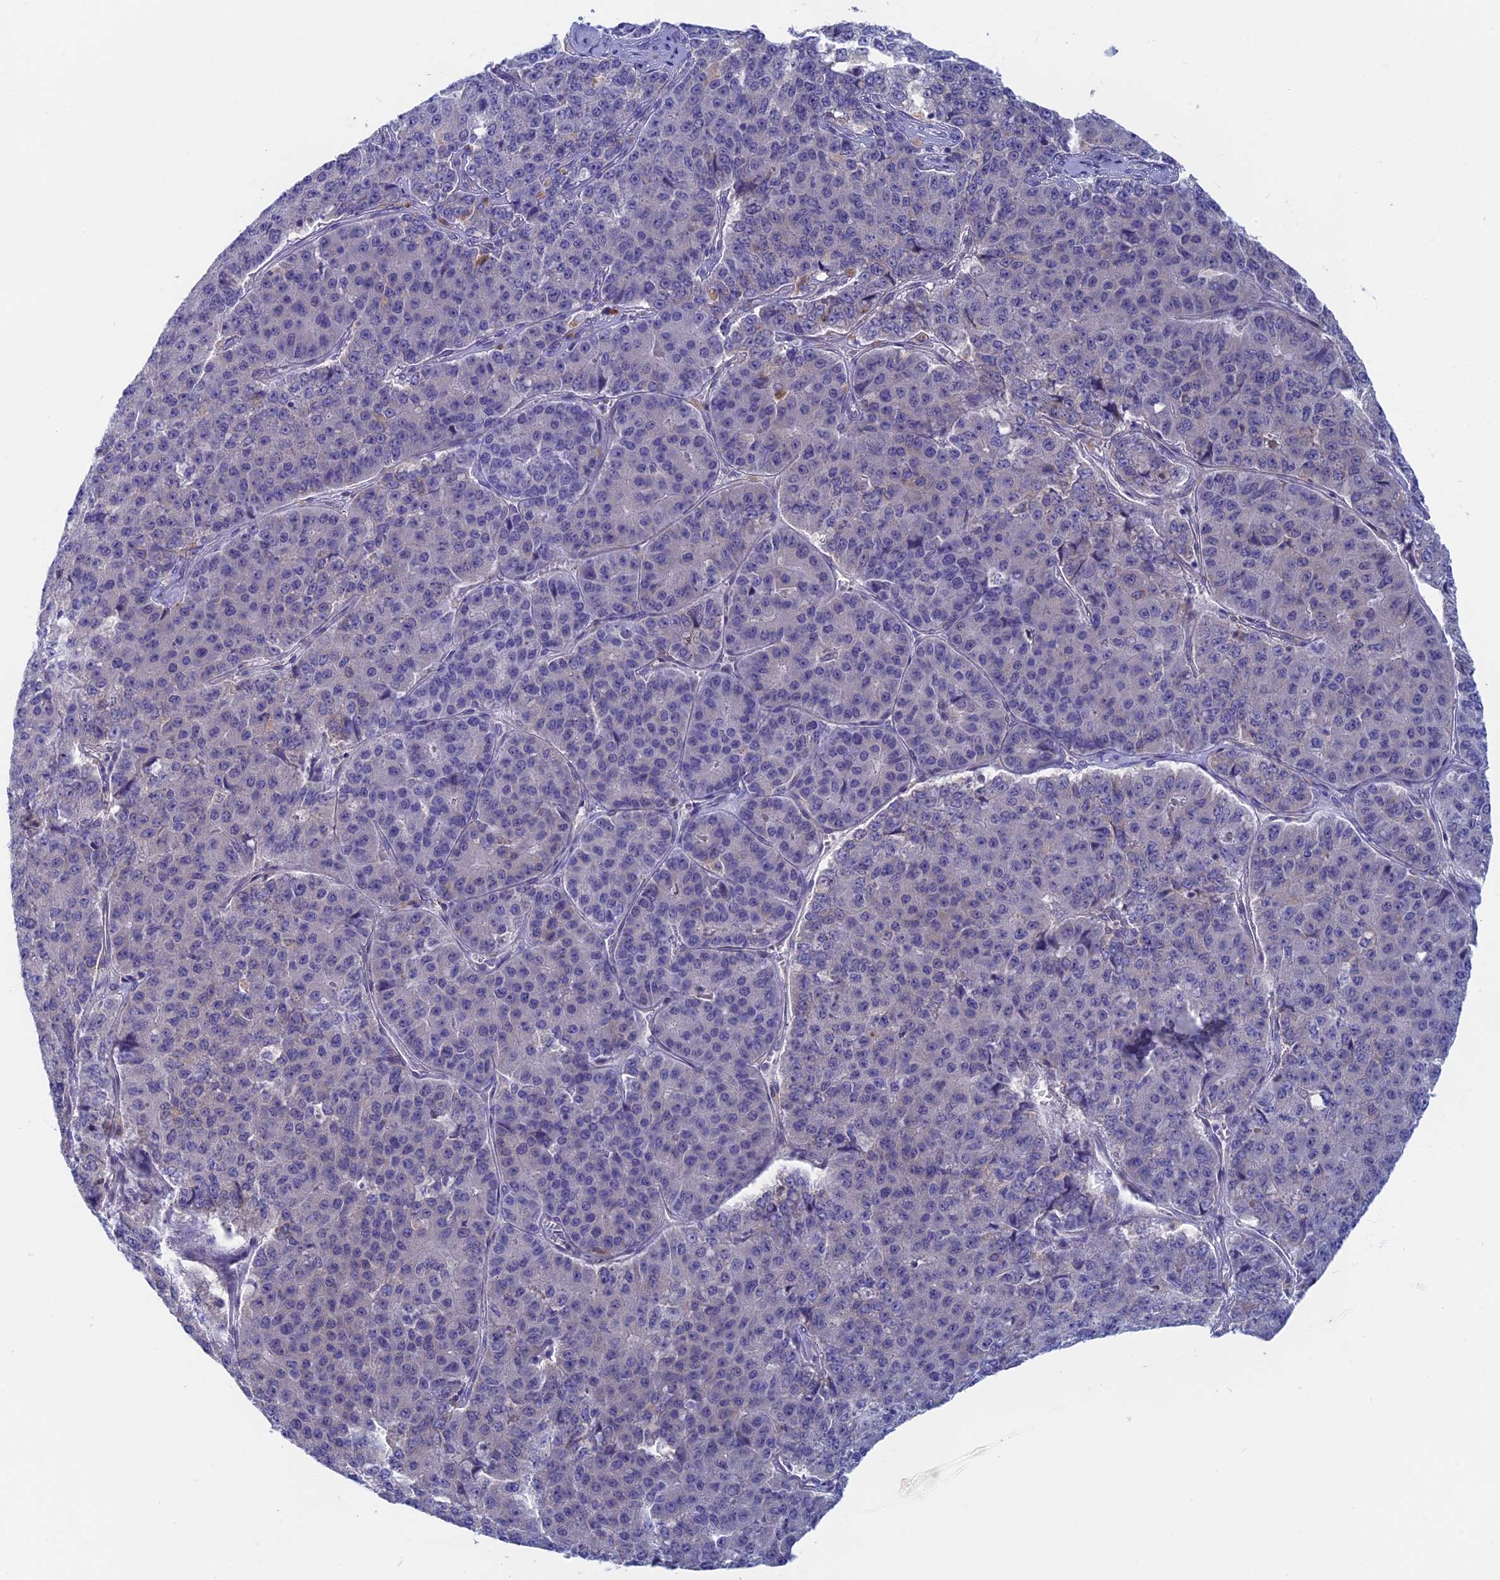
{"staining": {"intensity": "negative", "quantity": "none", "location": "none"}, "tissue": "pancreatic cancer", "cell_type": "Tumor cells", "image_type": "cancer", "snomed": [{"axis": "morphology", "description": "Adenocarcinoma, NOS"}, {"axis": "topography", "description": "Pancreas"}], "caption": "A high-resolution histopathology image shows immunohistochemistry (IHC) staining of pancreatic cancer (adenocarcinoma), which demonstrates no significant staining in tumor cells. (DAB IHC, high magnification).", "gene": "GLB1L", "patient": {"sex": "male", "age": 50}}